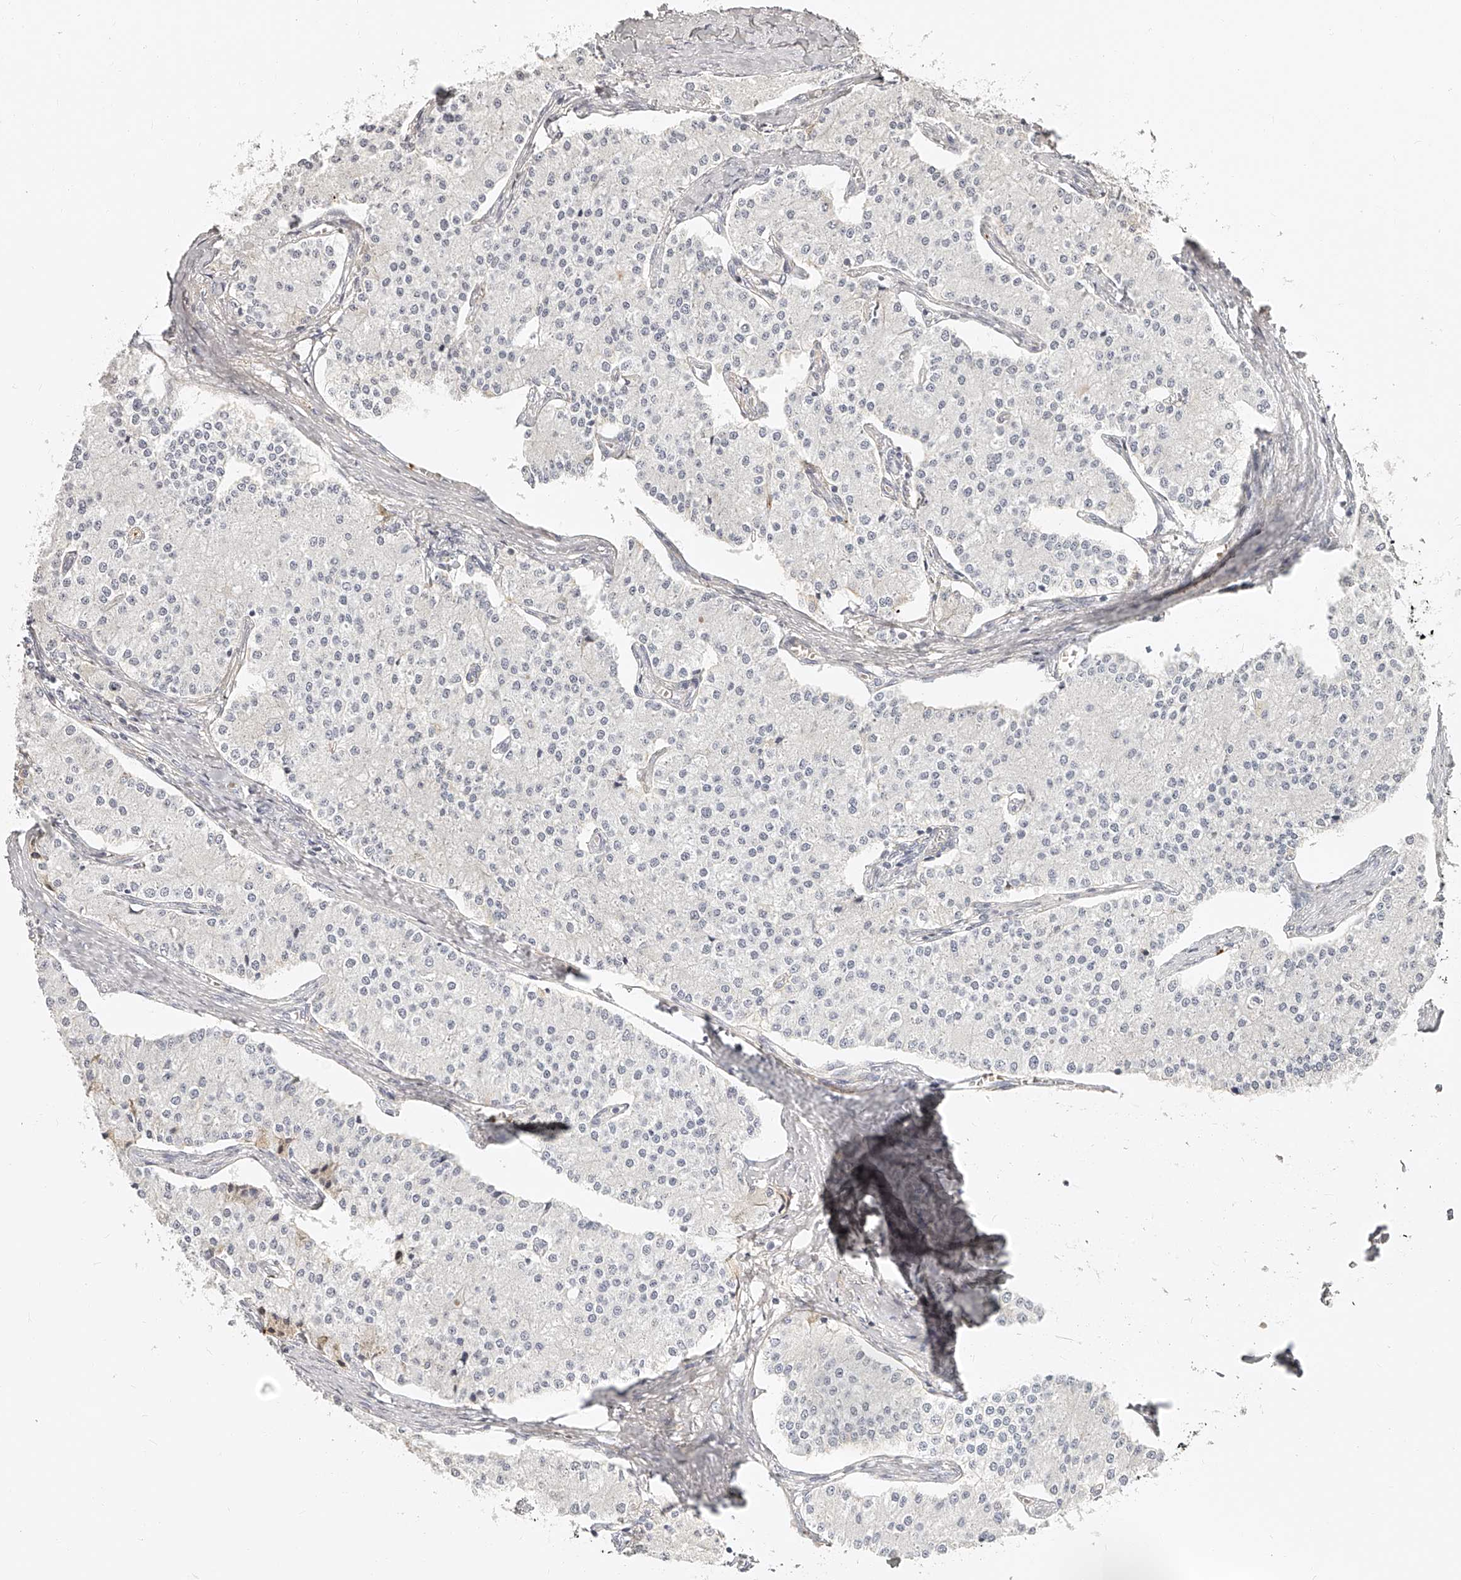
{"staining": {"intensity": "negative", "quantity": "none", "location": "none"}, "tissue": "carcinoid", "cell_type": "Tumor cells", "image_type": "cancer", "snomed": [{"axis": "morphology", "description": "Carcinoid, malignant, NOS"}, {"axis": "topography", "description": "Colon"}], "caption": "Human carcinoid stained for a protein using IHC demonstrates no expression in tumor cells.", "gene": "ITGB3", "patient": {"sex": "female", "age": 52}}